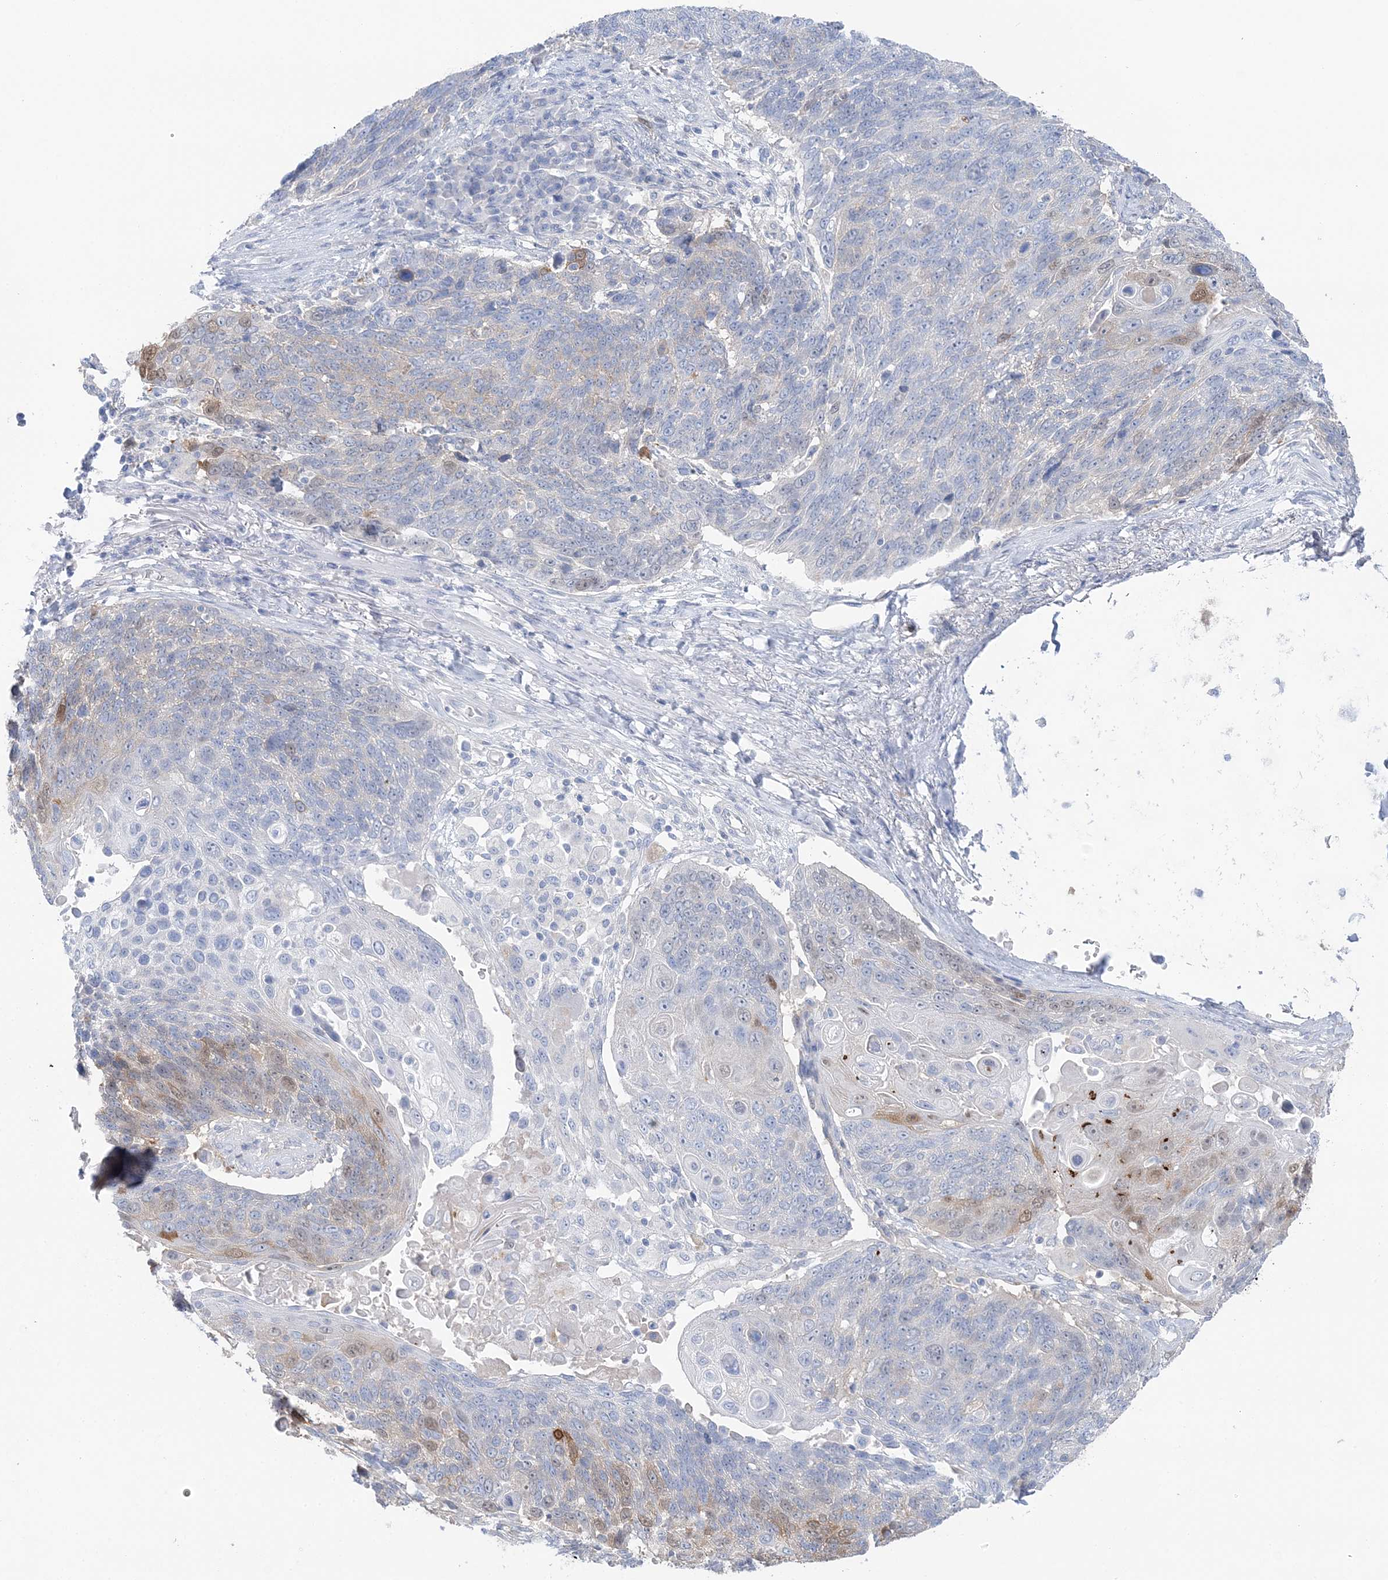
{"staining": {"intensity": "moderate", "quantity": "<25%", "location": "cytoplasmic/membranous,nuclear"}, "tissue": "lung cancer", "cell_type": "Tumor cells", "image_type": "cancer", "snomed": [{"axis": "morphology", "description": "Squamous cell carcinoma, NOS"}, {"axis": "topography", "description": "Lung"}], "caption": "Lung cancer (squamous cell carcinoma) stained with a protein marker demonstrates moderate staining in tumor cells.", "gene": "HMGCS1", "patient": {"sex": "male", "age": 66}}